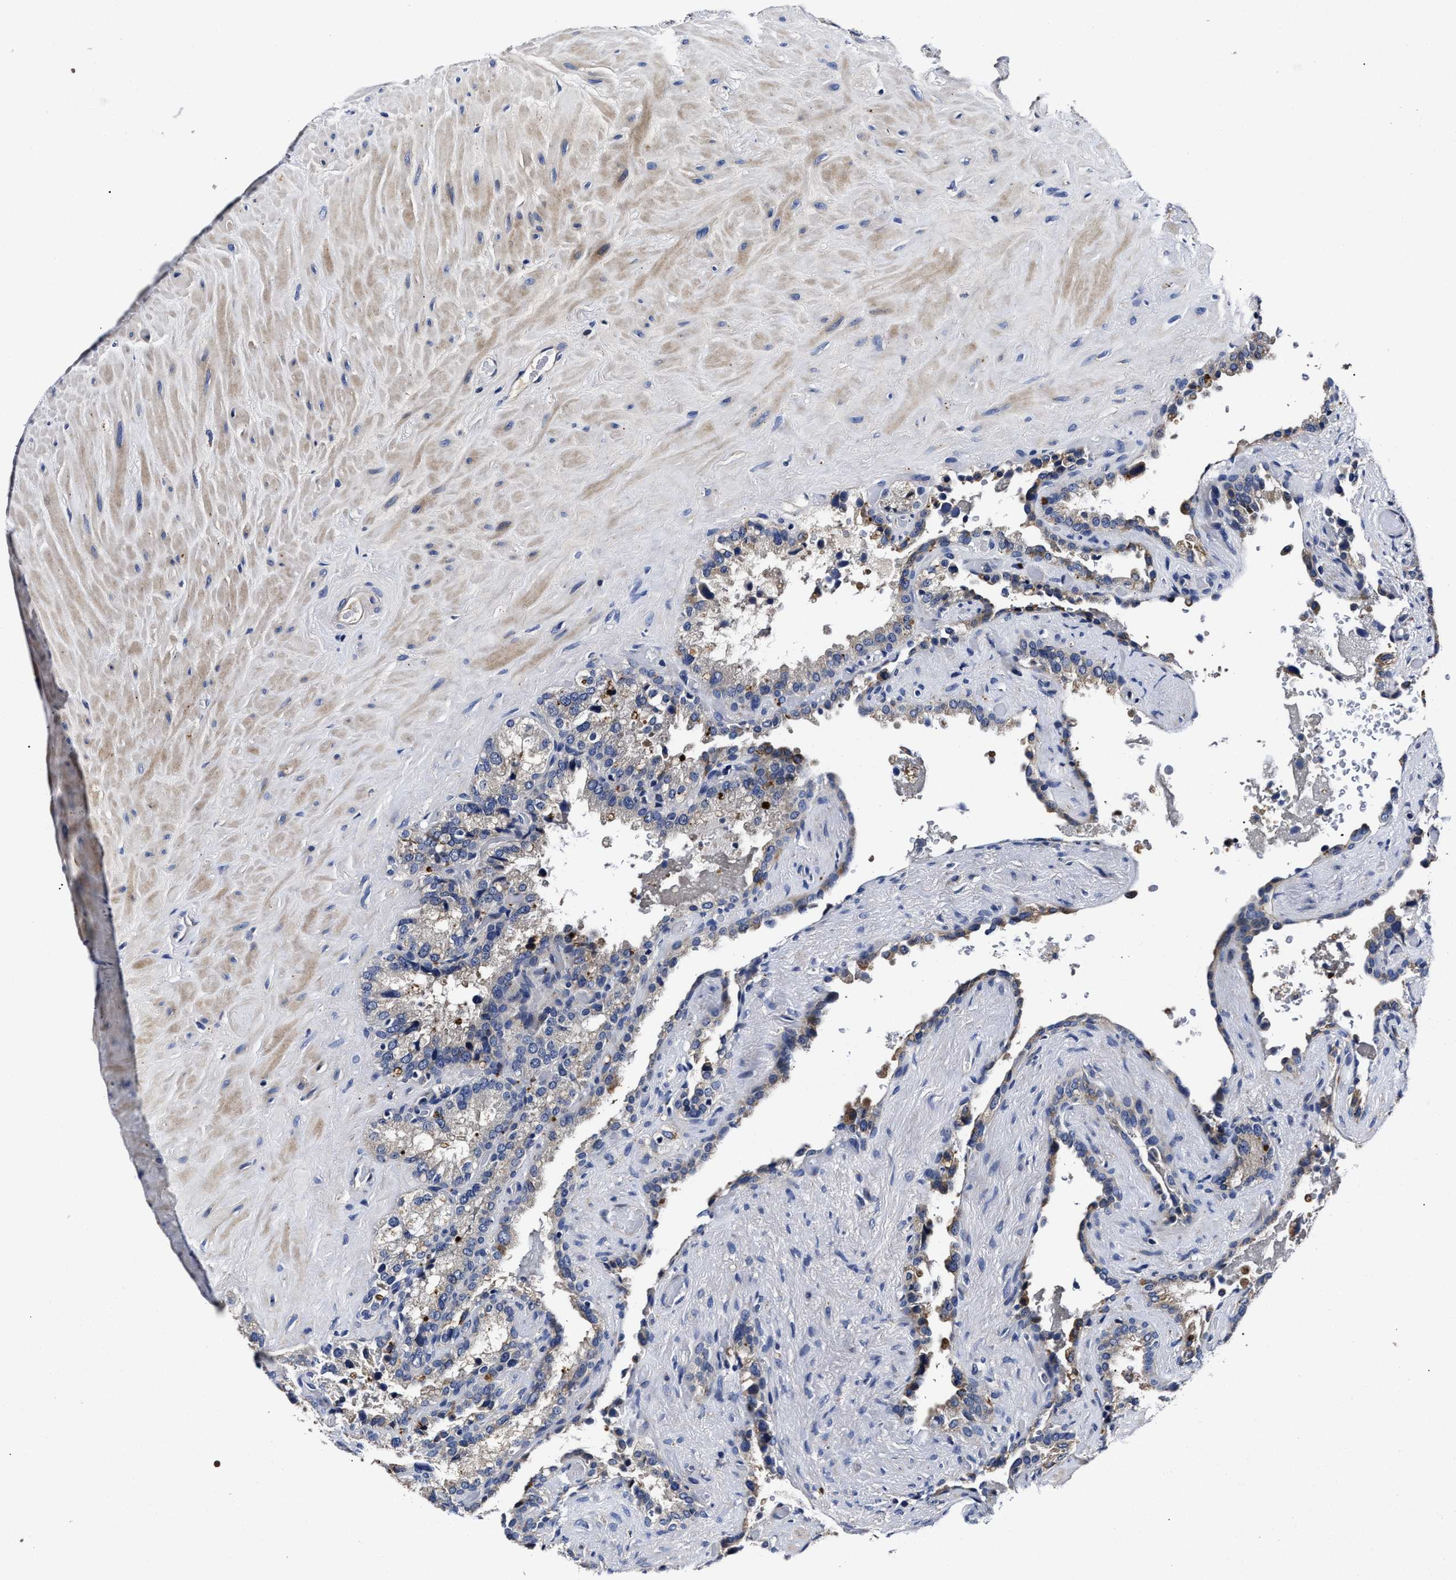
{"staining": {"intensity": "weak", "quantity": "<25%", "location": "cytoplasmic/membranous"}, "tissue": "seminal vesicle", "cell_type": "Glandular cells", "image_type": "normal", "snomed": [{"axis": "morphology", "description": "Normal tissue, NOS"}, {"axis": "topography", "description": "Seminal veicle"}], "caption": "DAB immunohistochemical staining of normal seminal vesicle exhibits no significant positivity in glandular cells.", "gene": "OLFML2A", "patient": {"sex": "male", "age": 68}}